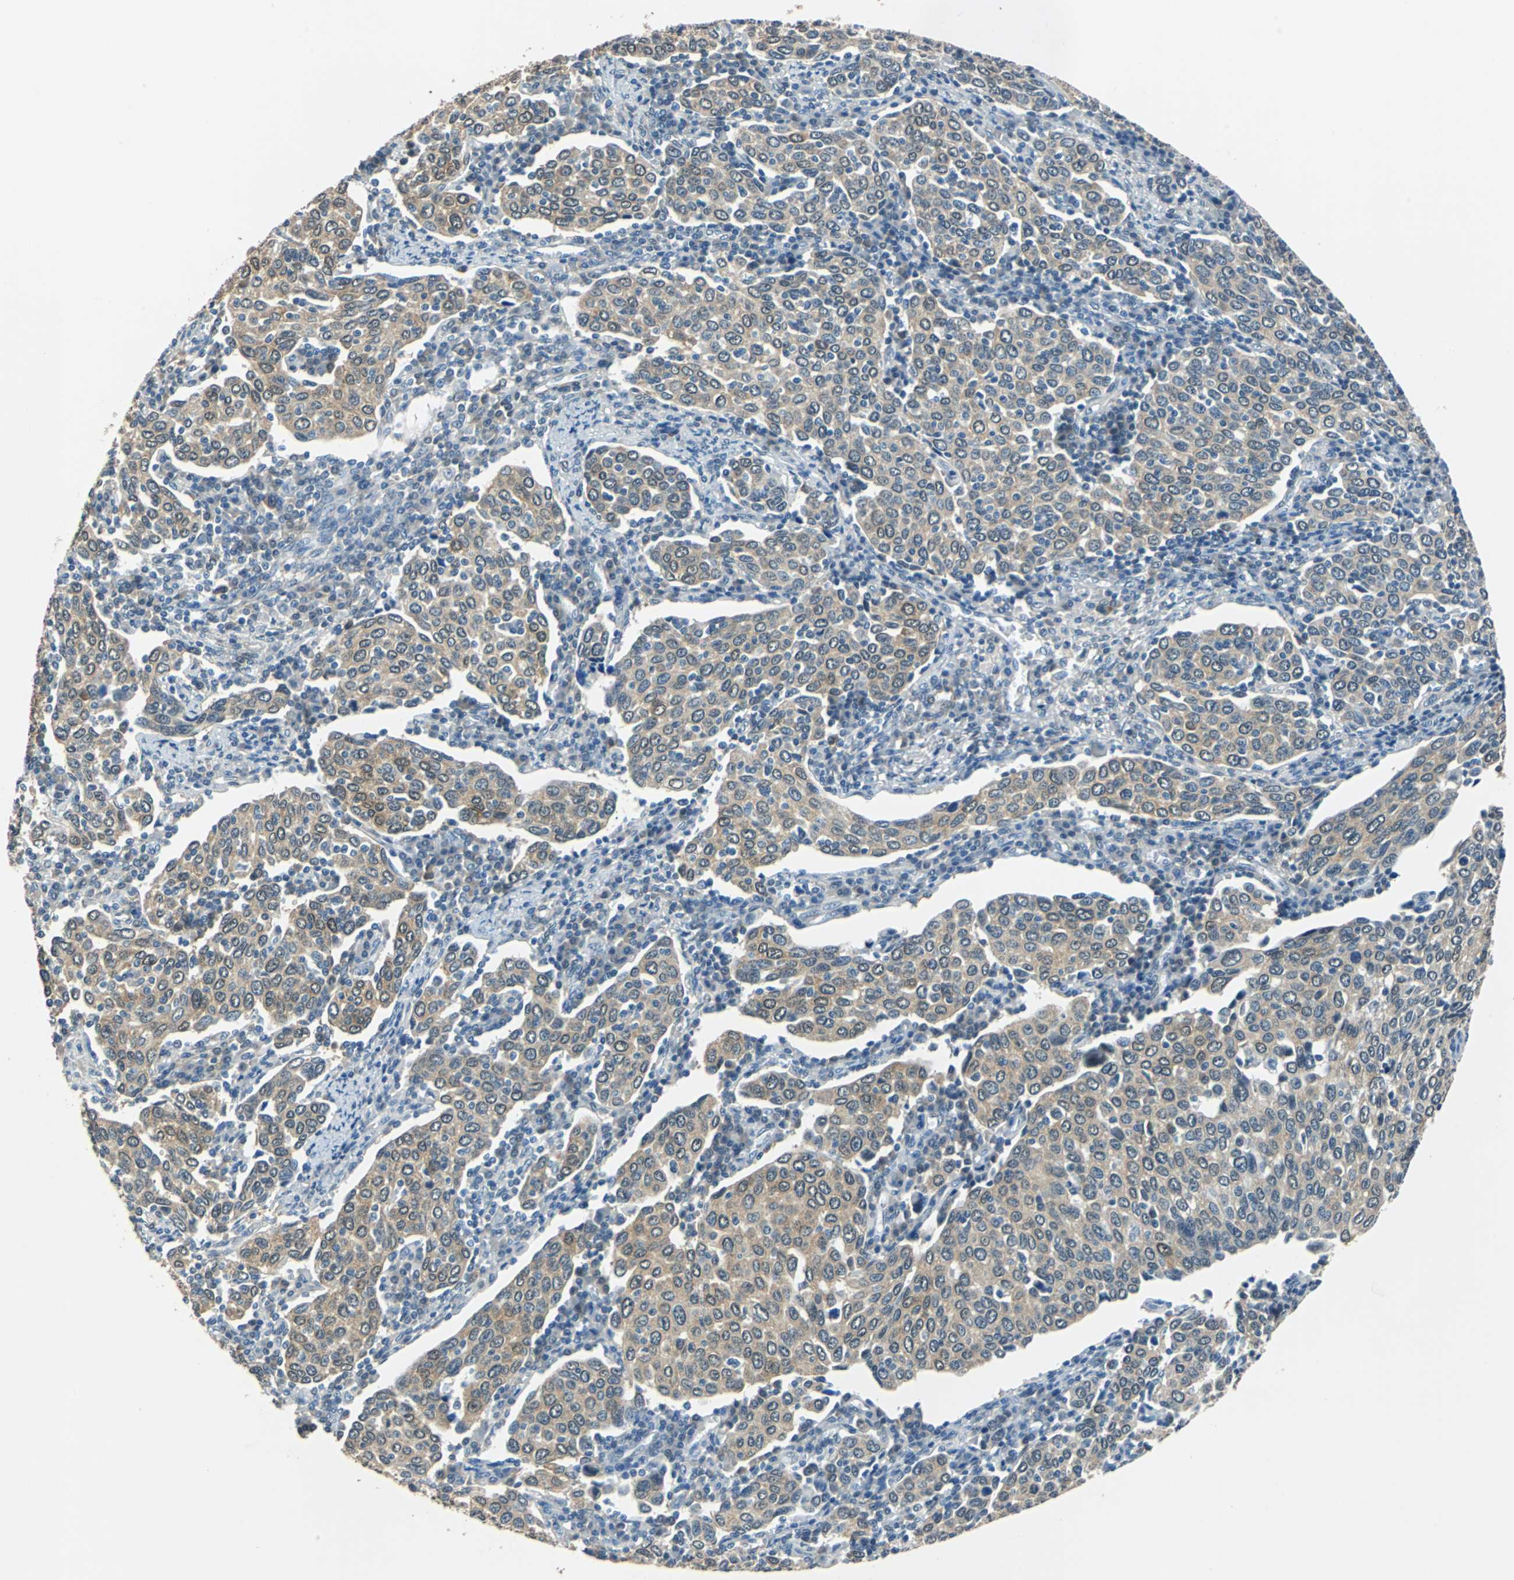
{"staining": {"intensity": "moderate", "quantity": ">75%", "location": "cytoplasmic/membranous"}, "tissue": "cervical cancer", "cell_type": "Tumor cells", "image_type": "cancer", "snomed": [{"axis": "morphology", "description": "Squamous cell carcinoma, NOS"}, {"axis": "topography", "description": "Cervix"}], "caption": "Moderate cytoplasmic/membranous staining for a protein is present in approximately >75% of tumor cells of cervical squamous cell carcinoma using immunohistochemistry (IHC).", "gene": "FKBP4", "patient": {"sex": "female", "age": 40}}